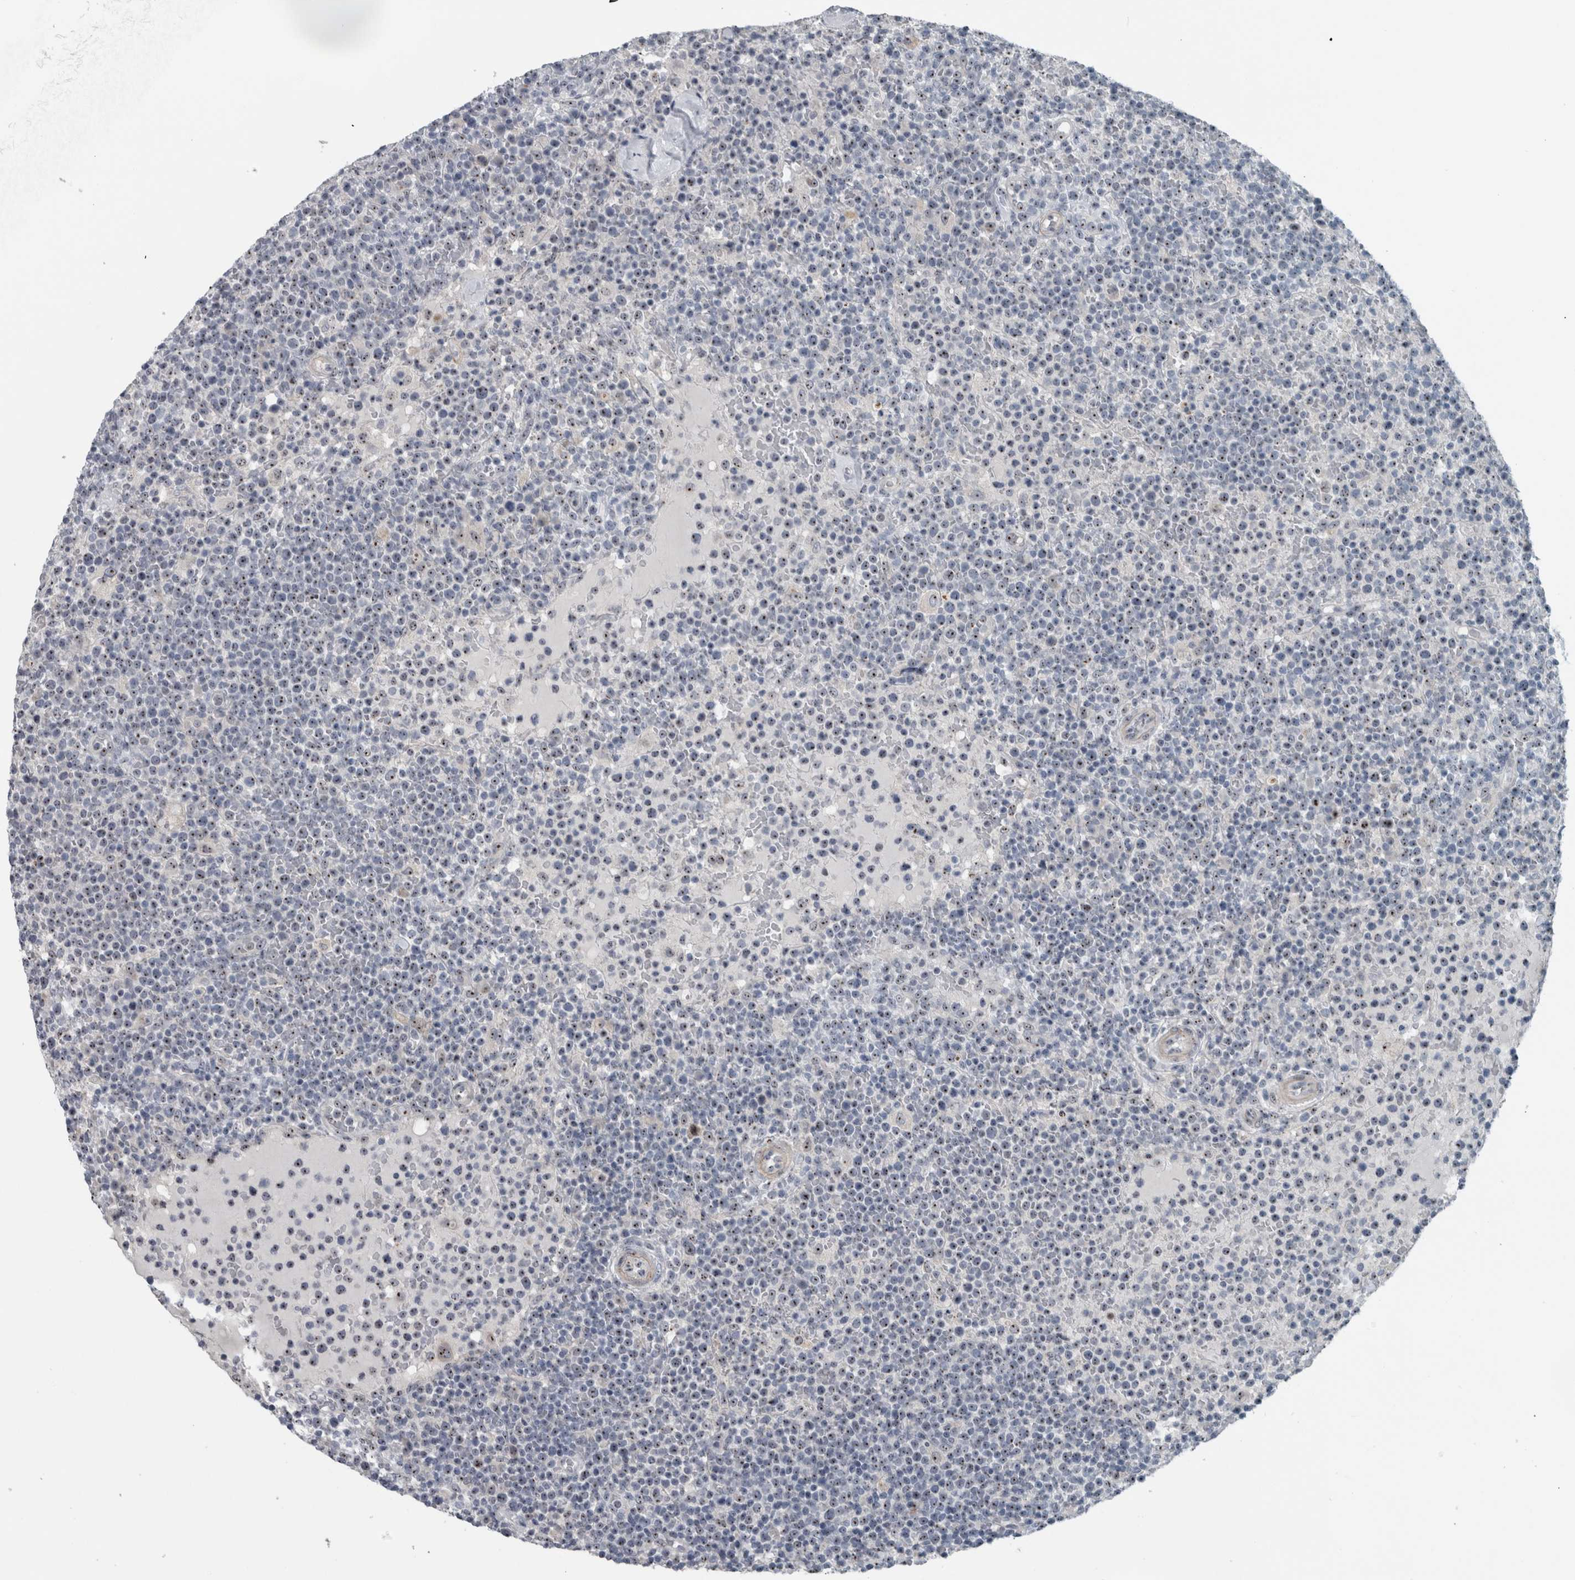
{"staining": {"intensity": "weak", "quantity": ">75%", "location": "nuclear"}, "tissue": "lymphoma", "cell_type": "Tumor cells", "image_type": "cancer", "snomed": [{"axis": "morphology", "description": "Malignant lymphoma, non-Hodgkin's type, High grade"}, {"axis": "topography", "description": "Lymph node"}], "caption": "Tumor cells demonstrate low levels of weak nuclear staining in about >75% of cells in human lymphoma.", "gene": "UTP6", "patient": {"sex": "male", "age": 61}}